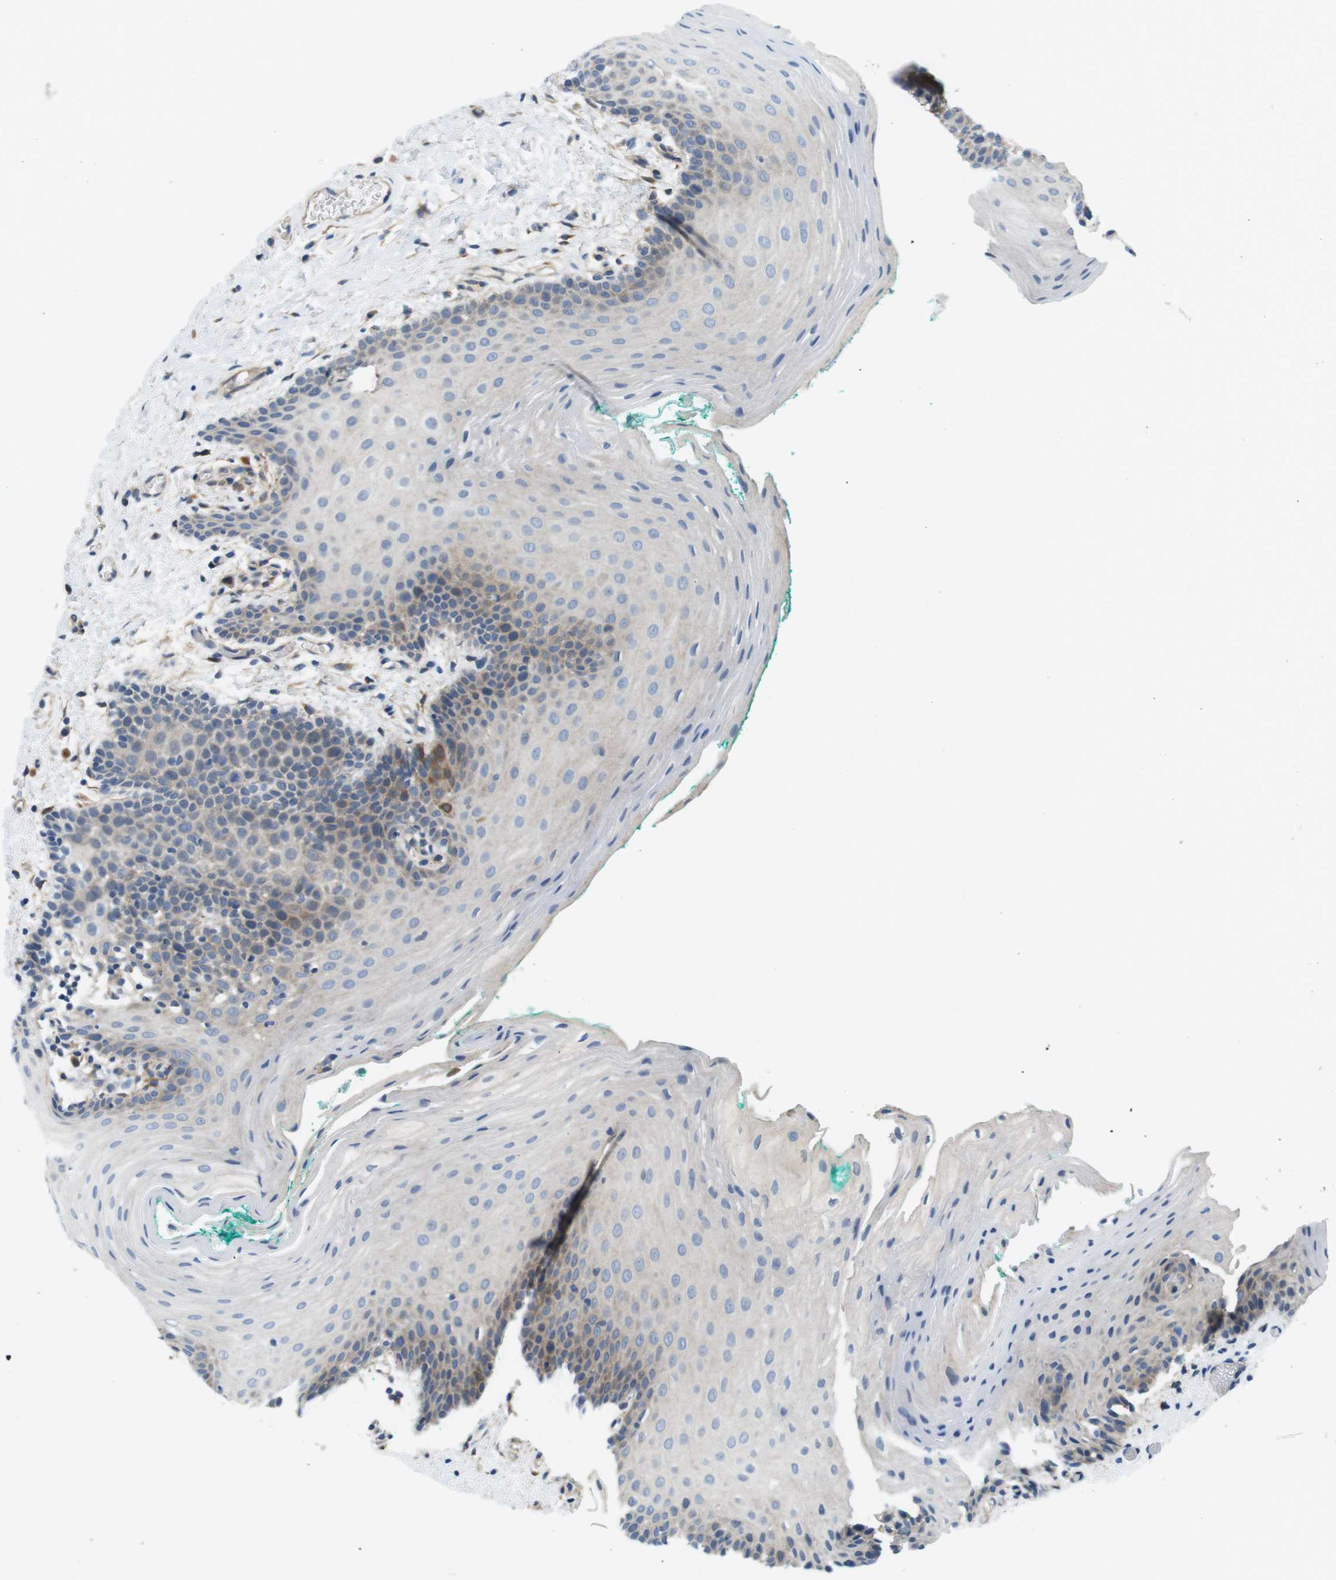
{"staining": {"intensity": "moderate", "quantity": "<25%", "location": "cytoplasmic/membranous"}, "tissue": "oral mucosa", "cell_type": "Squamous epithelial cells", "image_type": "normal", "snomed": [{"axis": "morphology", "description": "Normal tissue, NOS"}, {"axis": "topography", "description": "Oral tissue"}], "caption": "A histopathology image of human oral mucosa stained for a protein reveals moderate cytoplasmic/membranous brown staining in squamous epithelial cells. Using DAB (brown) and hematoxylin (blue) stains, captured at high magnification using brightfield microscopy.", "gene": "DCLK1", "patient": {"sex": "male", "age": 58}}